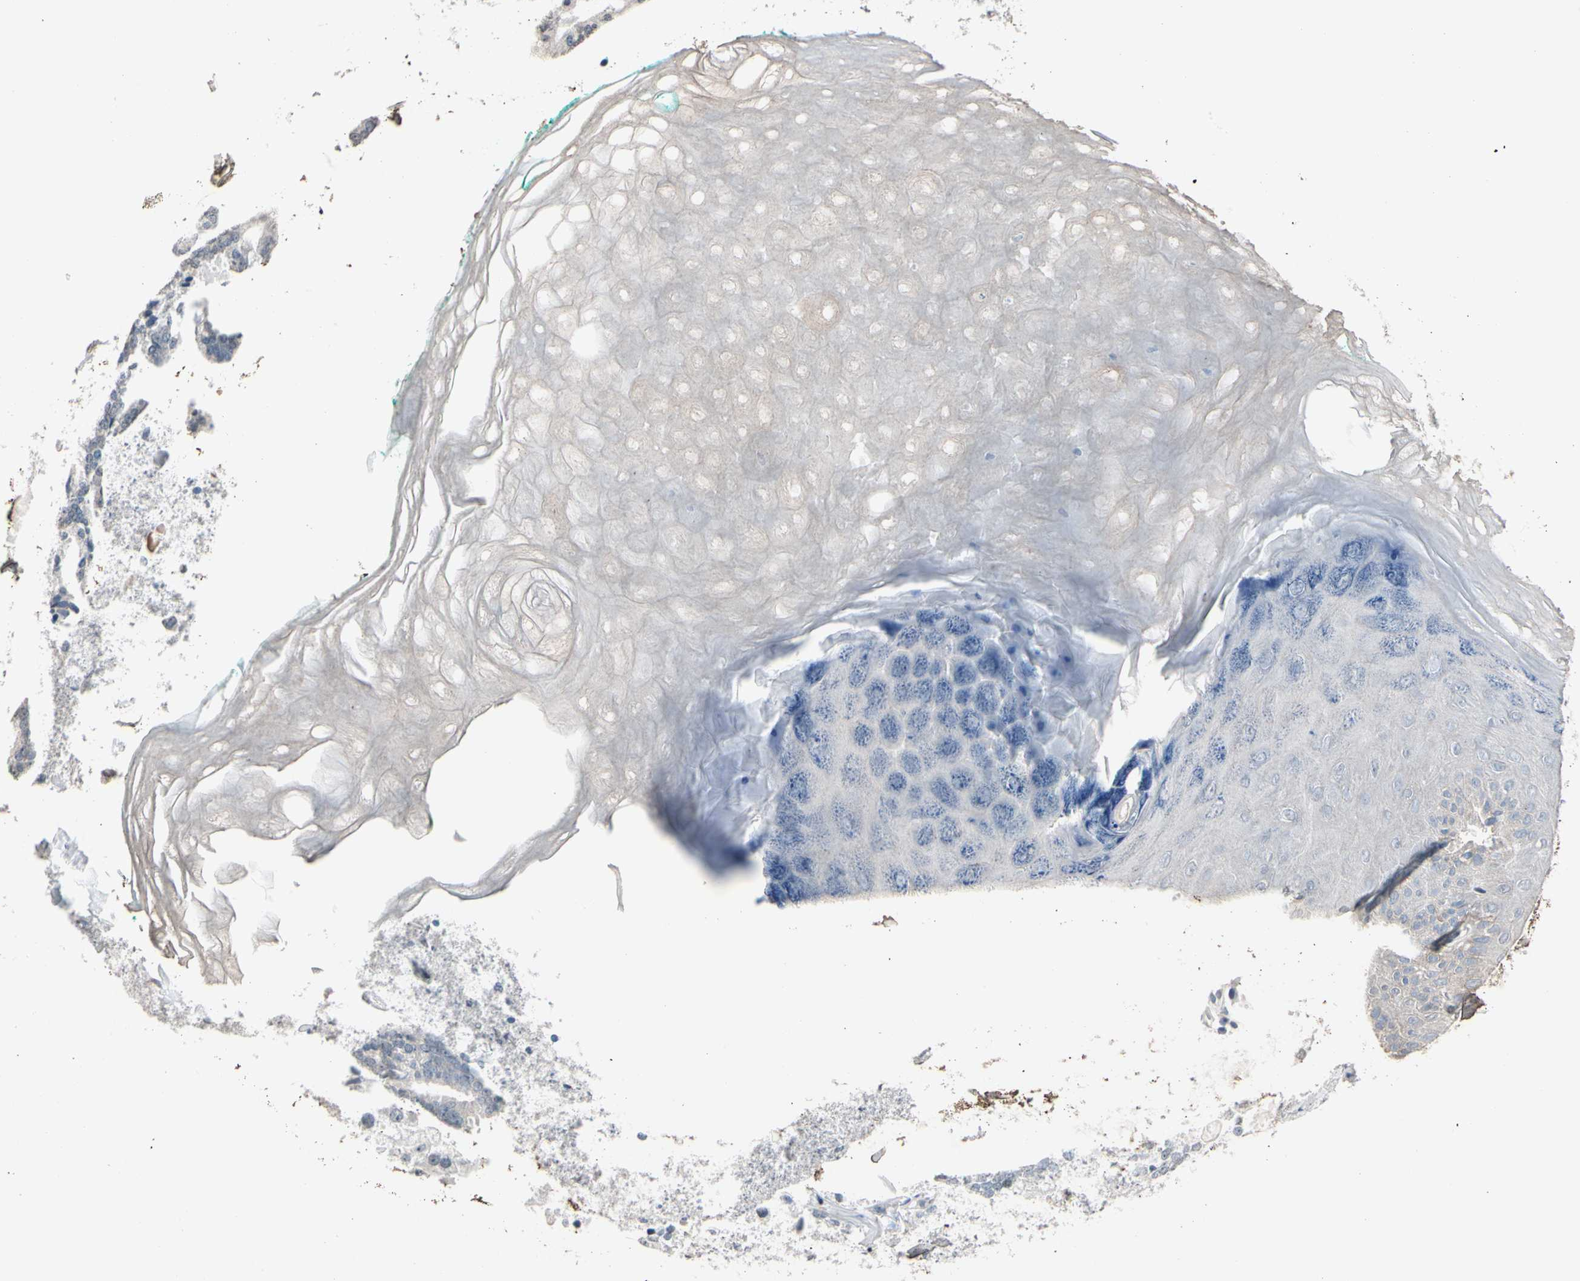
{"staining": {"intensity": "negative", "quantity": "none", "location": "none"}, "tissue": "skin", "cell_type": "Fibroblasts", "image_type": "normal", "snomed": [{"axis": "morphology", "description": "Normal tissue, NOS"}, {"axis": "topography", "description": "Skin"}], "caption": "Immunohistochemistry histopathology image of benign skin stained for a protein (brown), which reveals no staining in fibroblasts.", "gene": "SV2A", "patient": {"sex": "male", "age": 26}}